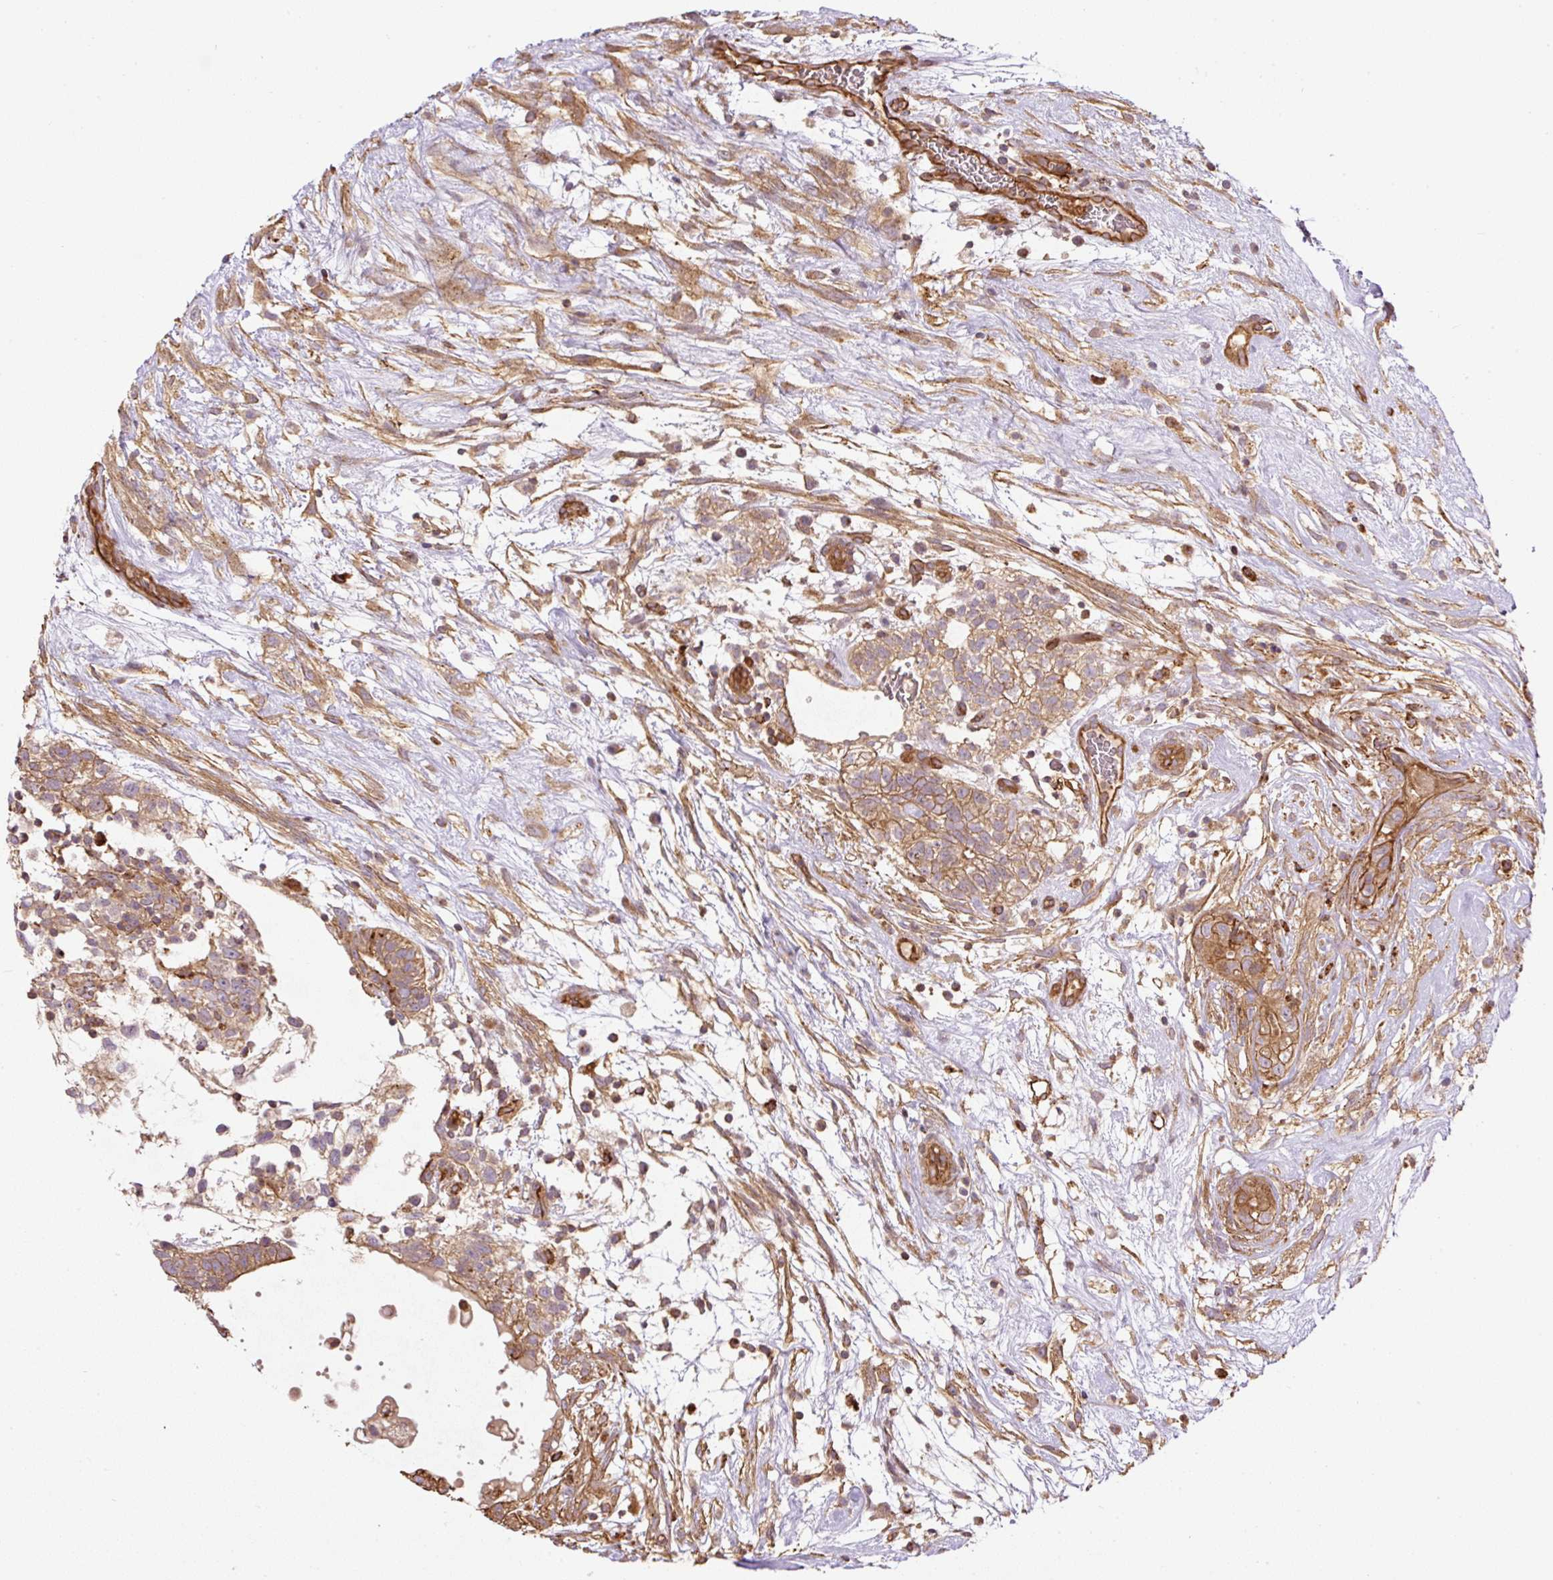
{"staining": {"intensity": "moderate", "quantity": ">75%", "location": "cytoplasmic/membranous"}, "tissue": "testis cancer", "cell_type": "Tumor cells", "image_type": "cancer", "snomed": [{"axis": "morphology", "description": "Carcinoma, Embryonal, NOS"}, {"axis": "topography", "description": "Testis"}], "caption": "Testis cancer tissue shows moderate cytoplasmic/membranous staining in about >75% of tumor cells, visualized by immunohistochemistry.", "gene": "B3GALT5", "patient": {"sex": "male", "age": 32}}